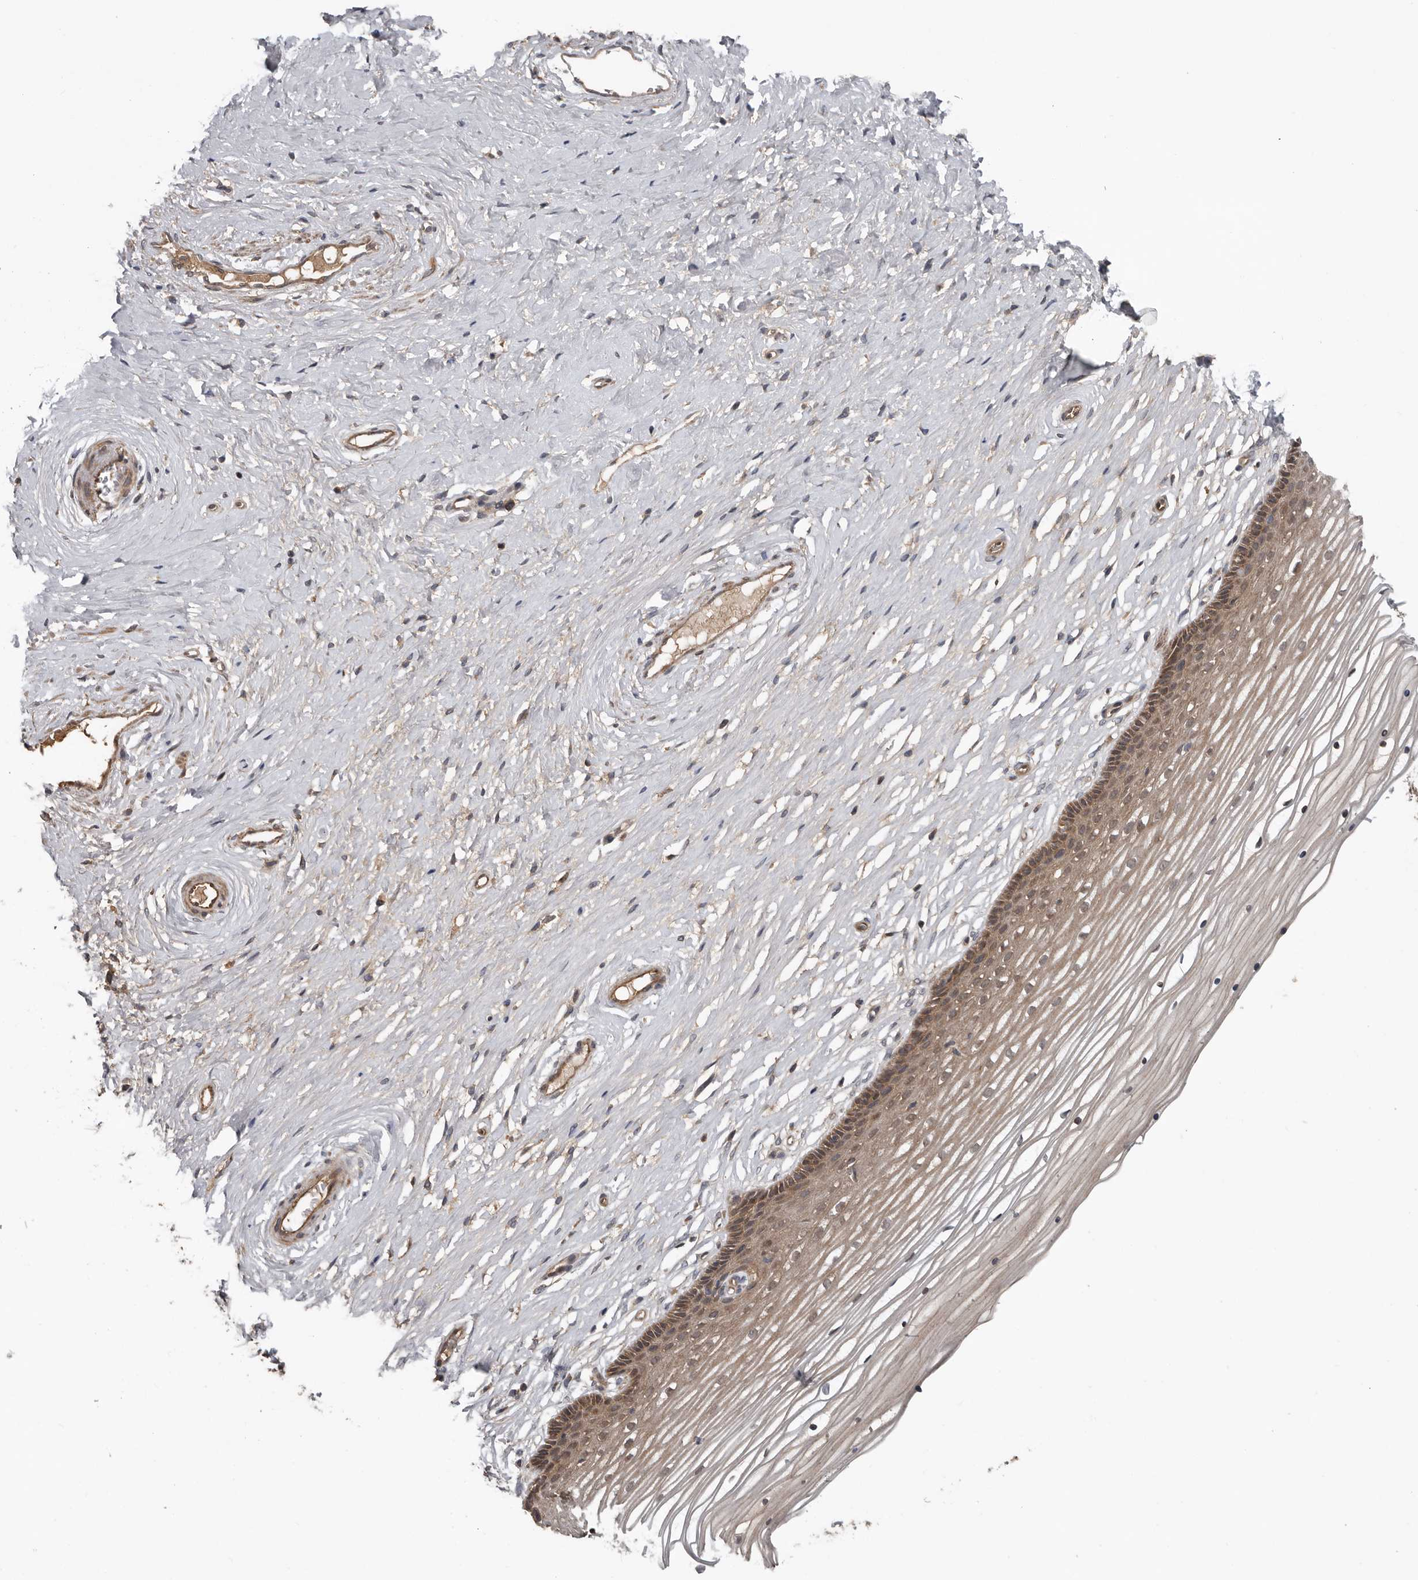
{"staining": {"intensity": "moderate", "quantity": "25%-75%", "location": "cytoplasmic/membranous"}, "tissue": "vagina", "cell_type": "Squamous epithelial cells", "image_type": "normal", "snomed": [{"axis": "morphology", "description": "Normal tissue, NOS"}, {"axis": "topography", "description": "Vagina"}, {"axis": "topography", "description": "Cervix"}], "caption": "Moderate cytoplasmic/membranous staining is appreciated in approximately 25%-75% of squamous epithelial cells in normal vagina.", "gene": "DNAJB4", "patient": {"sex": "female", "age": 40}}